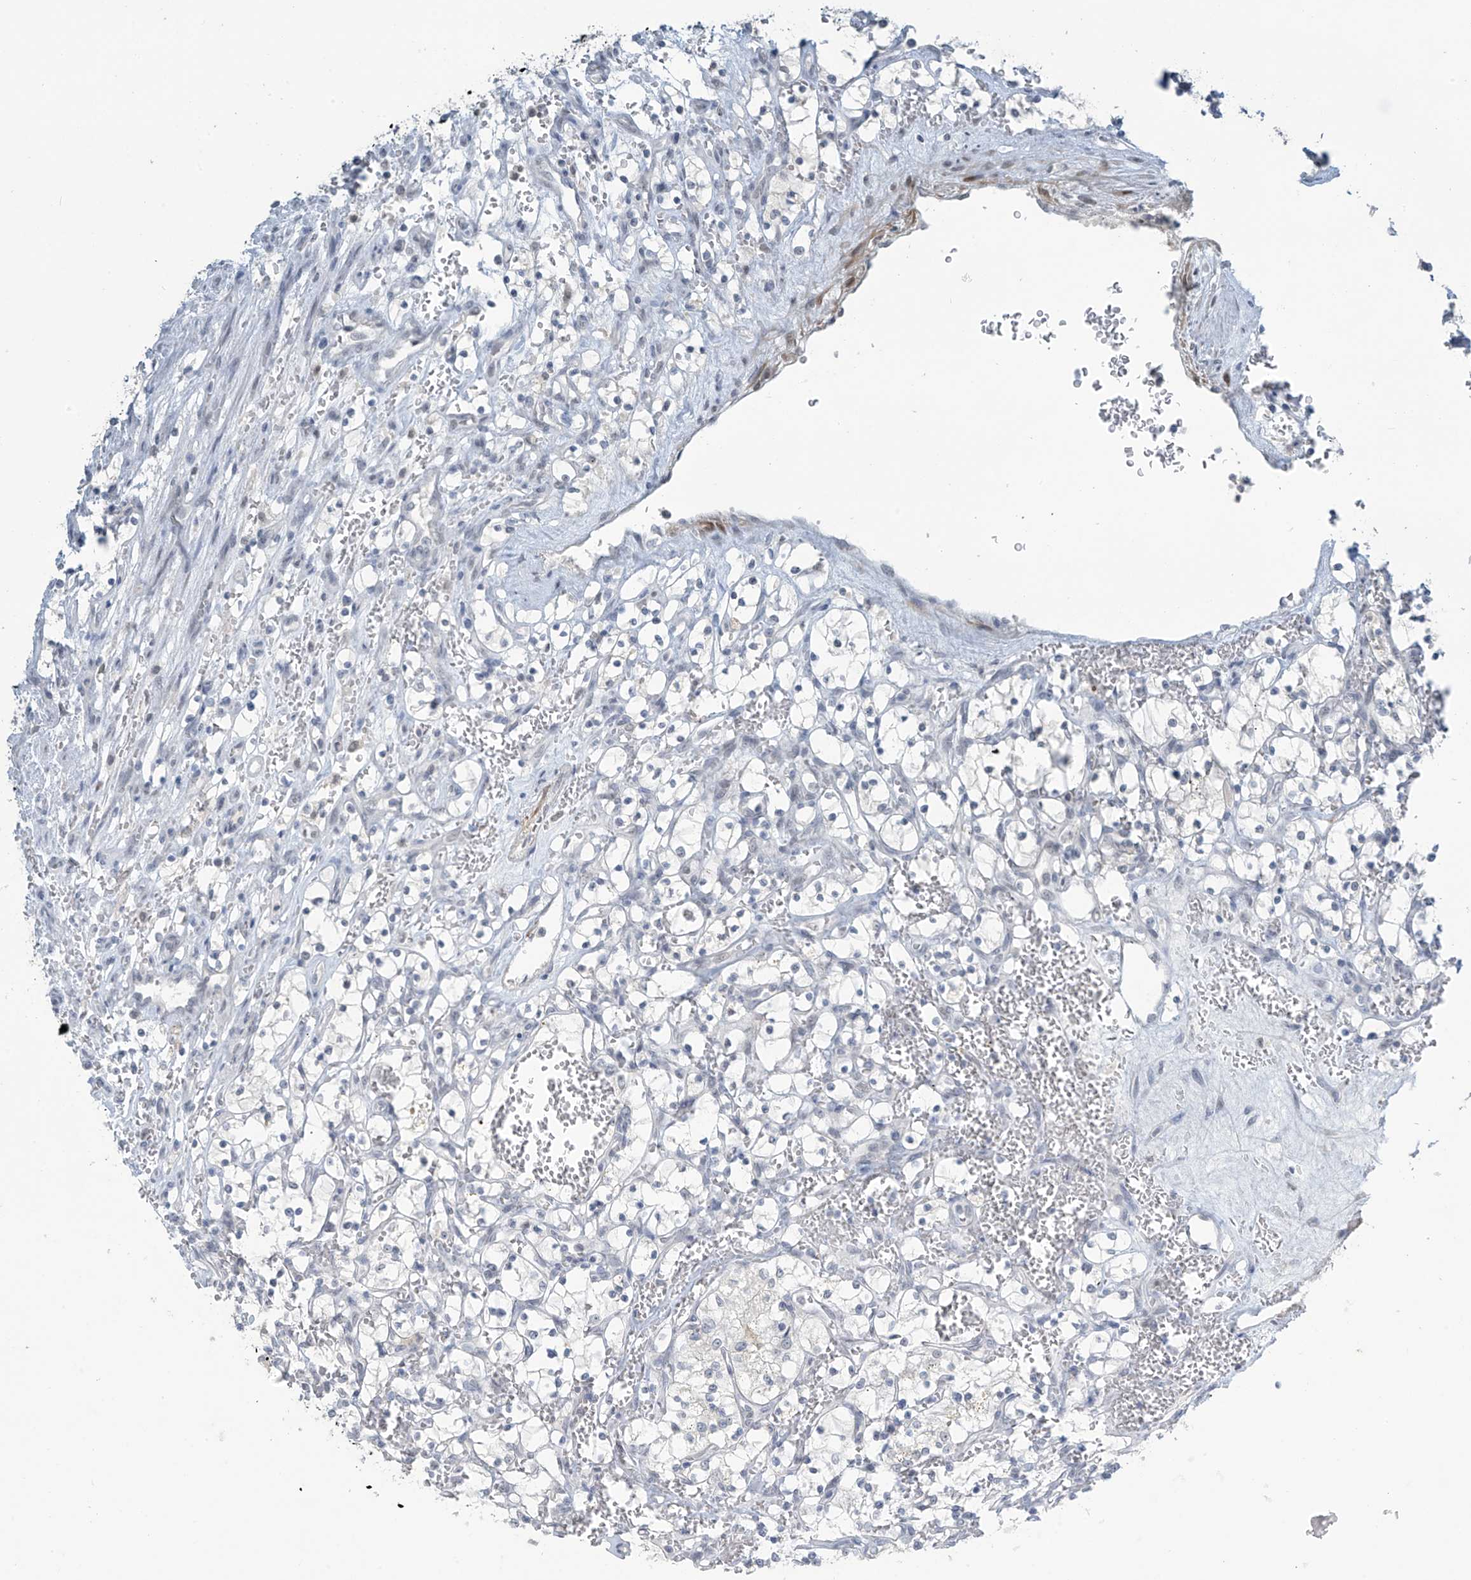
{"staining": {"intensity": "negative", "quantity": "none", "location": "none"}, "tissue": "renal cancer", "cell_type": "Tumor cells", "image_type": "cancer", "snomed": [{"axis": "morphology", "description": "Adenocarcinoma, NOS"}, {"axis": "topography", "description": "Kidney"}], "caption": "Tumor cells are negative for protein expression in human adenocarcinoma (renal).", "gene": "METAP1D", "patient": {"sex": "female", "age": 69}}